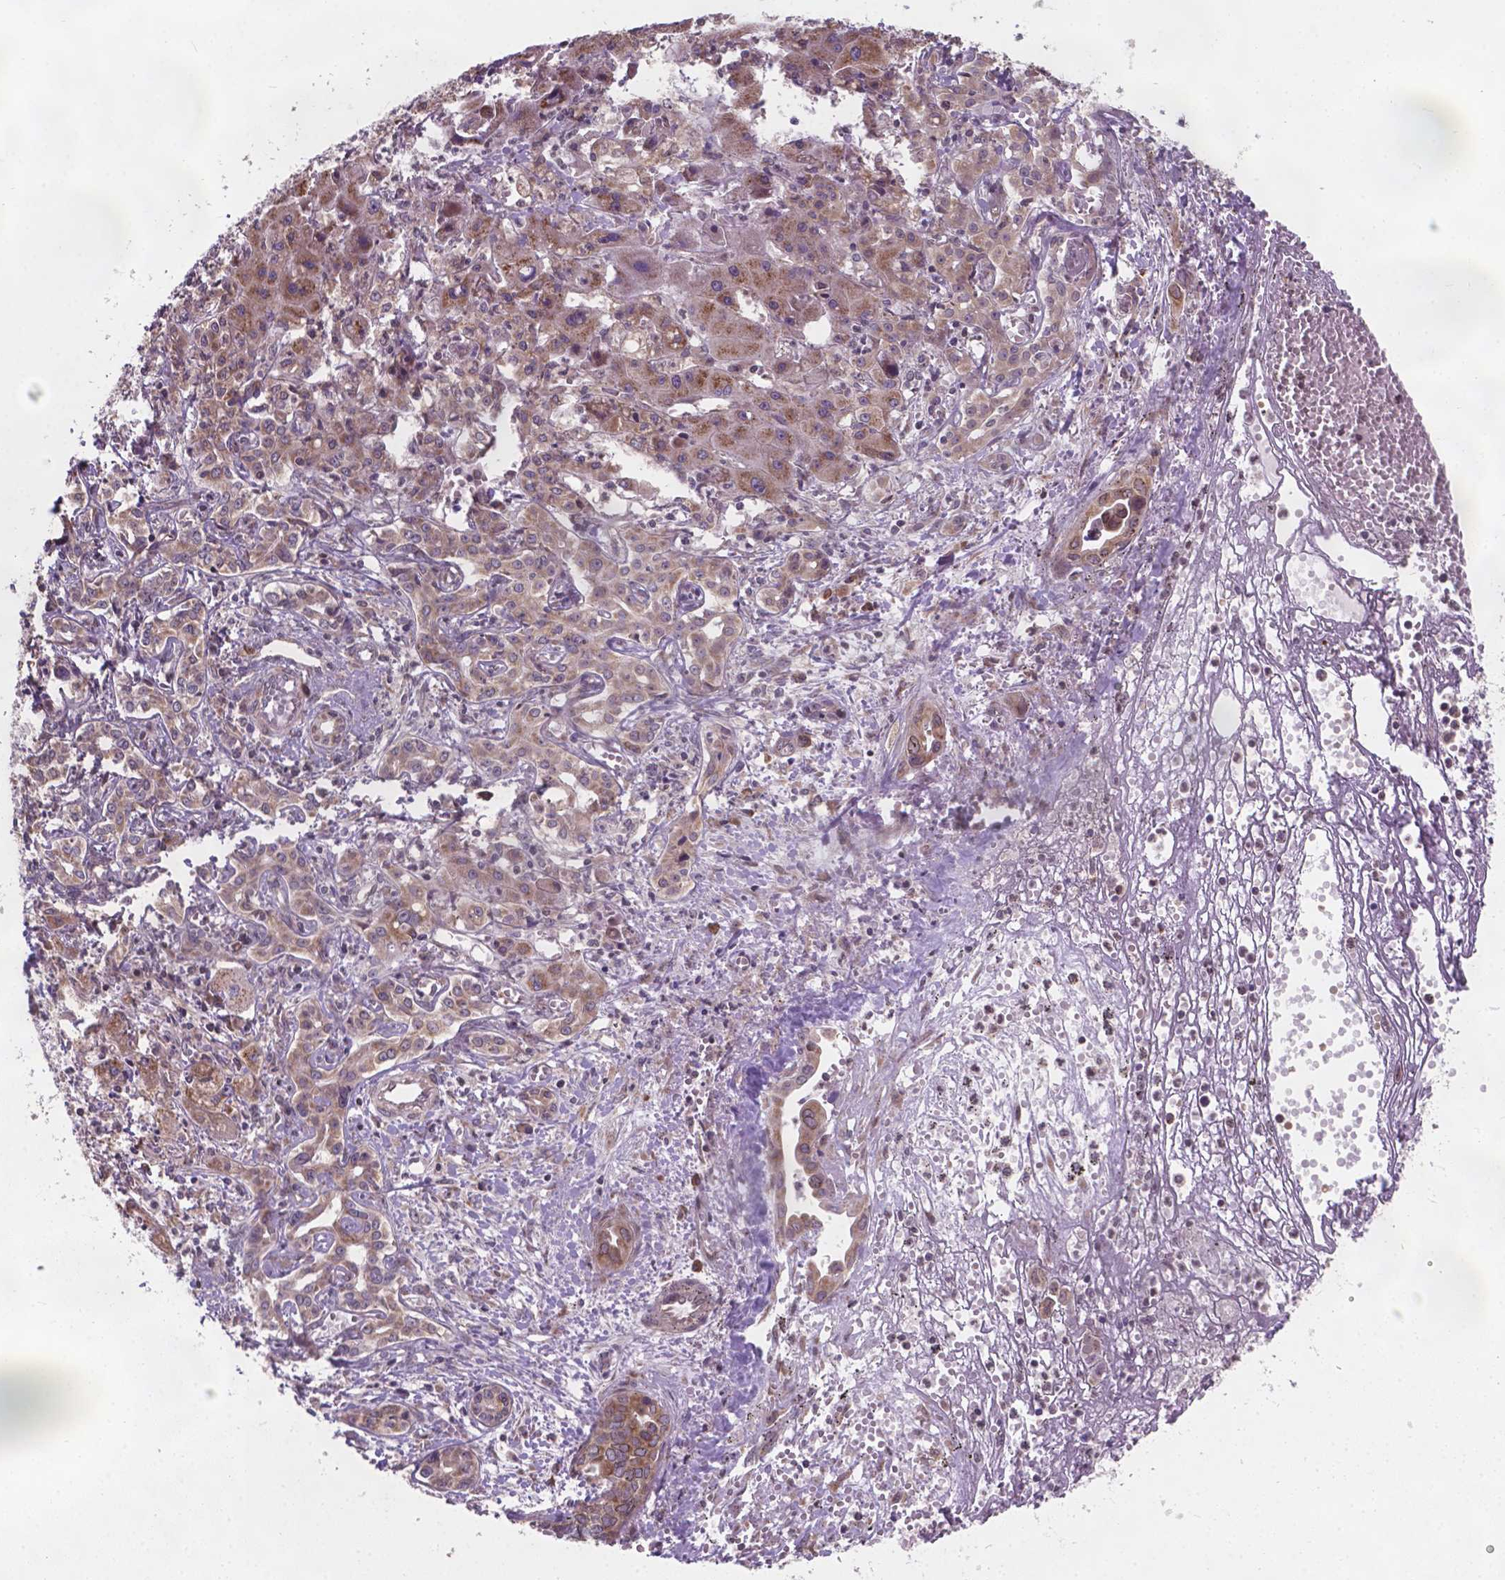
{"staining": {"intensity": "weak", "quantity": ">75%", "location": "cytoplasmic/membranous"}, "tissue": "liver cancer", "cell_type": "Tumor cells", "image_type": "cancer", "snomed": [{"axis": "morphology", "description": "Cholangiocarcinoma"}, {"axis": "topography", "description": "Liver"}], "caption": "This photomicrograph displays IHC staining of cholangiocarcinoma (liver), with low weak cytoplasmic/membranous staining in about >75% of tumor cells.", "gene": "MRPL33", "patient": {"sex": "female", "age": 64}}